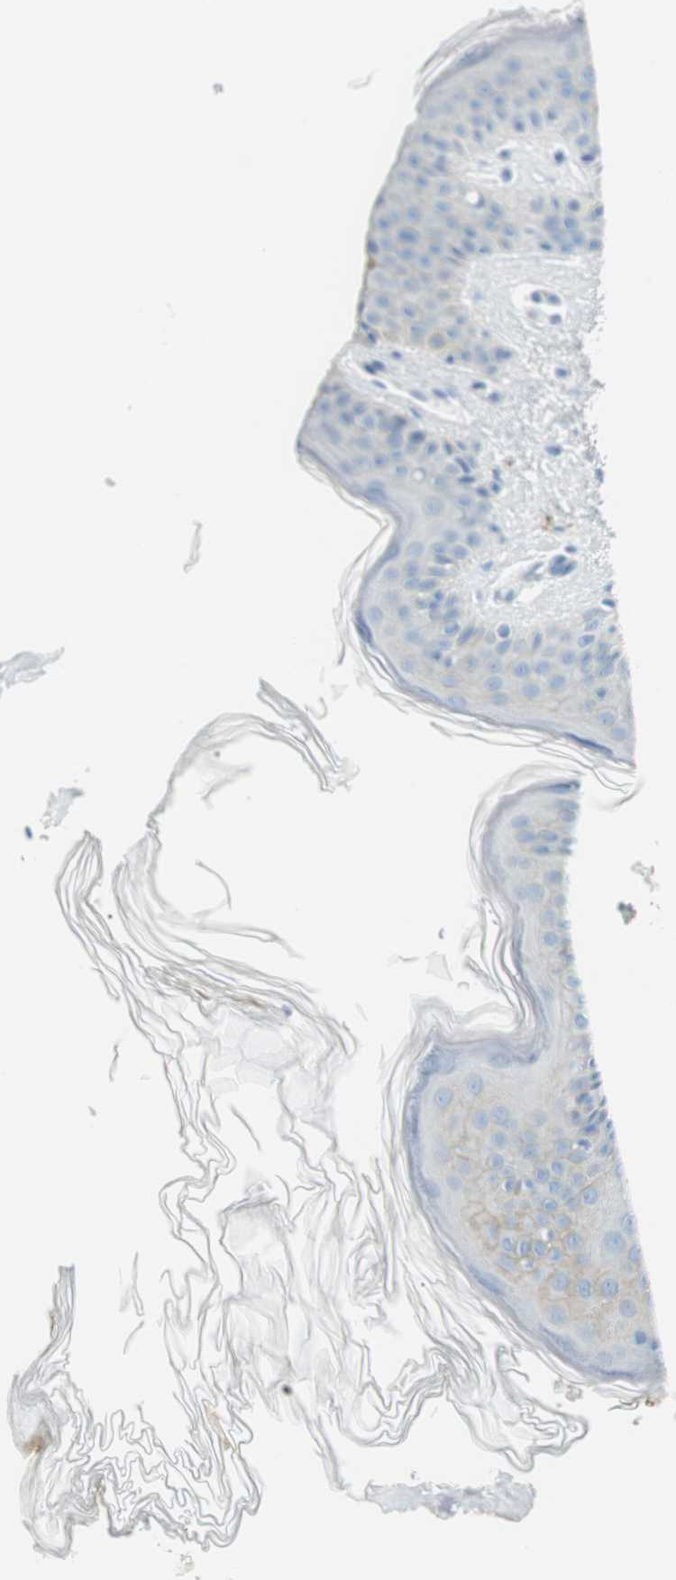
{"staining": {"intensity": "negative", "quantity": "none", "location": "none"}, "tissue": "skin", "cell_type": "Fibroblasts", "image_type": "normal", "snomed": [{"axis": "morphology", "description": "Normal tissue, NOS"}, {"axis": "topography", "description": "Skin"}], "caption": "Immunohistochemistry (IHC) histopathology image of benign skin stained for a protein (brown), which shows no staining in fibroblasts.", "gene": "APOB", "patient": {"sex": "male", "age": 40}}